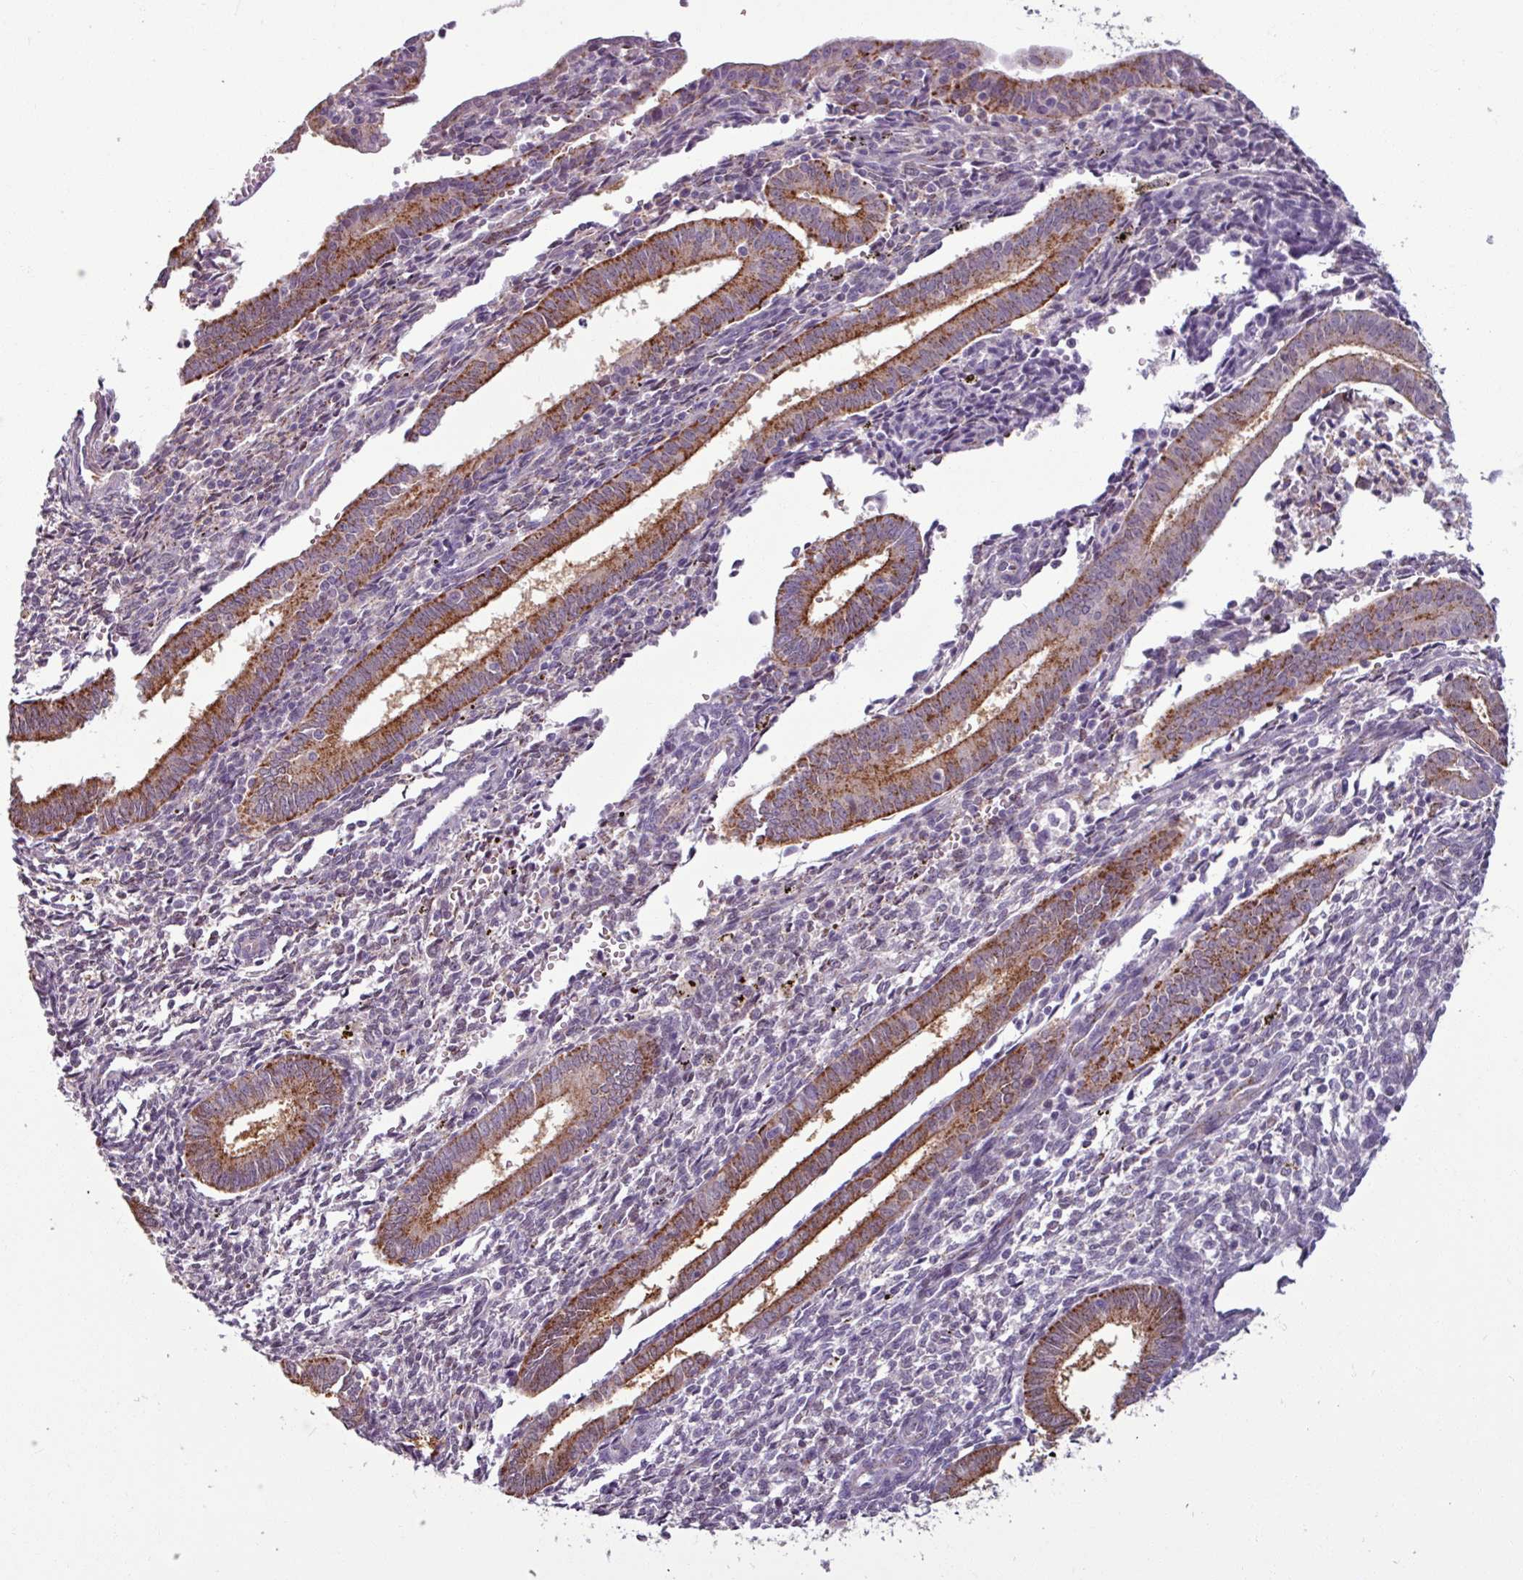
{"staining": {"intensity": "weak", "quantity": "<25%", "location": "cytoplasmic/membranous"}, "tissue": "endometrium", "cell_type": "Cells in endometrial stroma", "image_type": "normal", "snomed": [{"axis": "morphology", "description": "Normal tissue, NOS"}, {"axis": "topography", "description": "Endometrium"}], "caption": "Immunohistochemistry (IHC) image of benign endometrium stained for a protein (brown), which exhibits no staining in cells in endometrial stroma. (Immunohistochemistry (IHC), brightfield microscopy, high magnification).", "gene": "PNMA6A", "patient": {"sex": "female", "age": 41}}